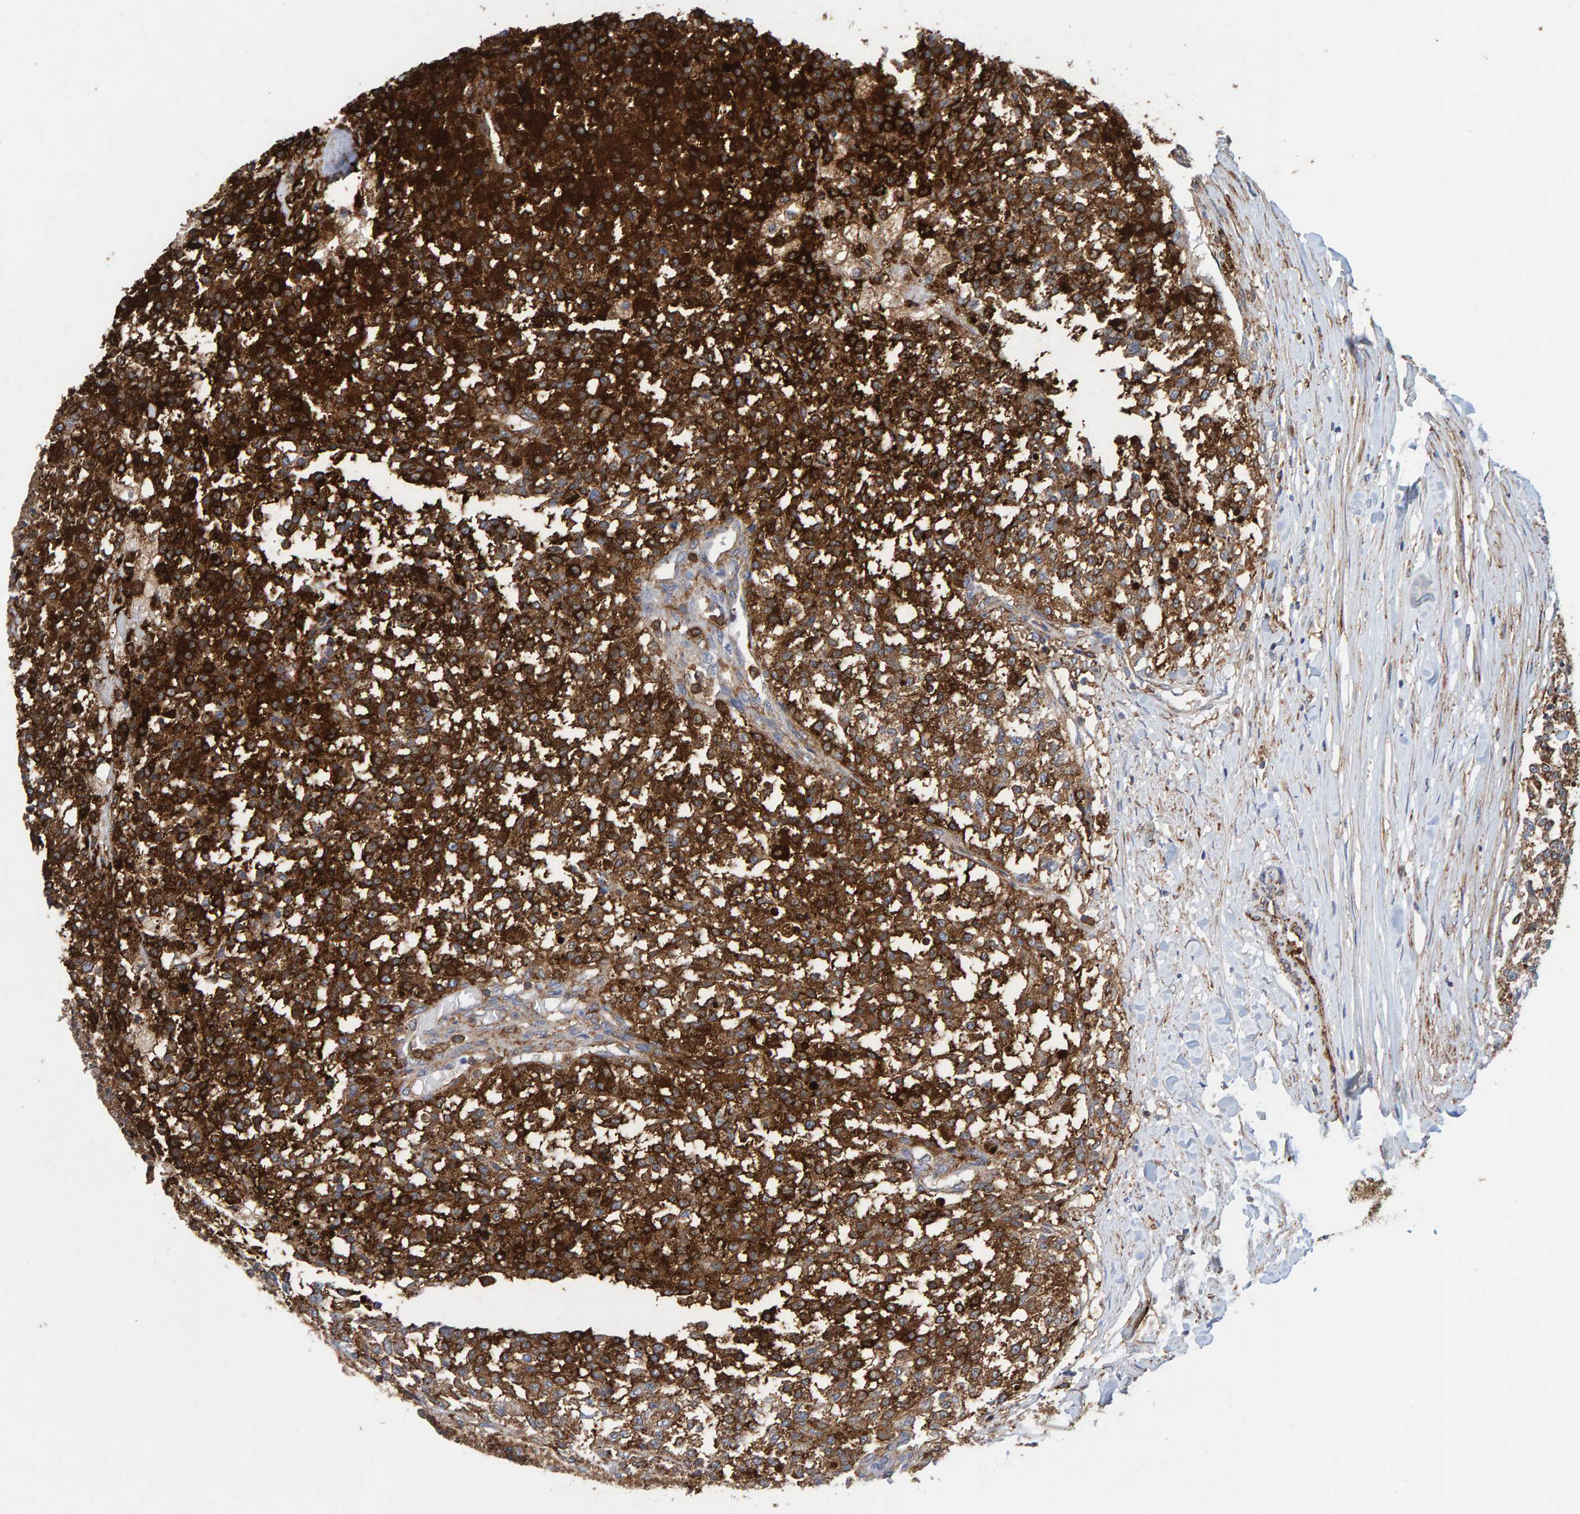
{"staining": {"intensity": "strong", "quantity": ">75%", "location": "cytoplasmic/membranous"}, "tissue": "testis cancer", "cell_type": "Tumor cells", "image_type": "cancer", "snomed": [{"axis": "morphology", "description": "Seminoma, NOS"}, {"axis": "topography", "description": "Testis"}], "caption": "Protein expression by IHC shows strong cytoplasmic/membranous staining in approximately >75% of tumor cells in testis seminoma. (DAB (3,3'-diaminobenzidine) IHC, brown staining for protein, blue staining for nuclei).", "gene": "MVP", "patient": {"sex": "male", "age": 59}}